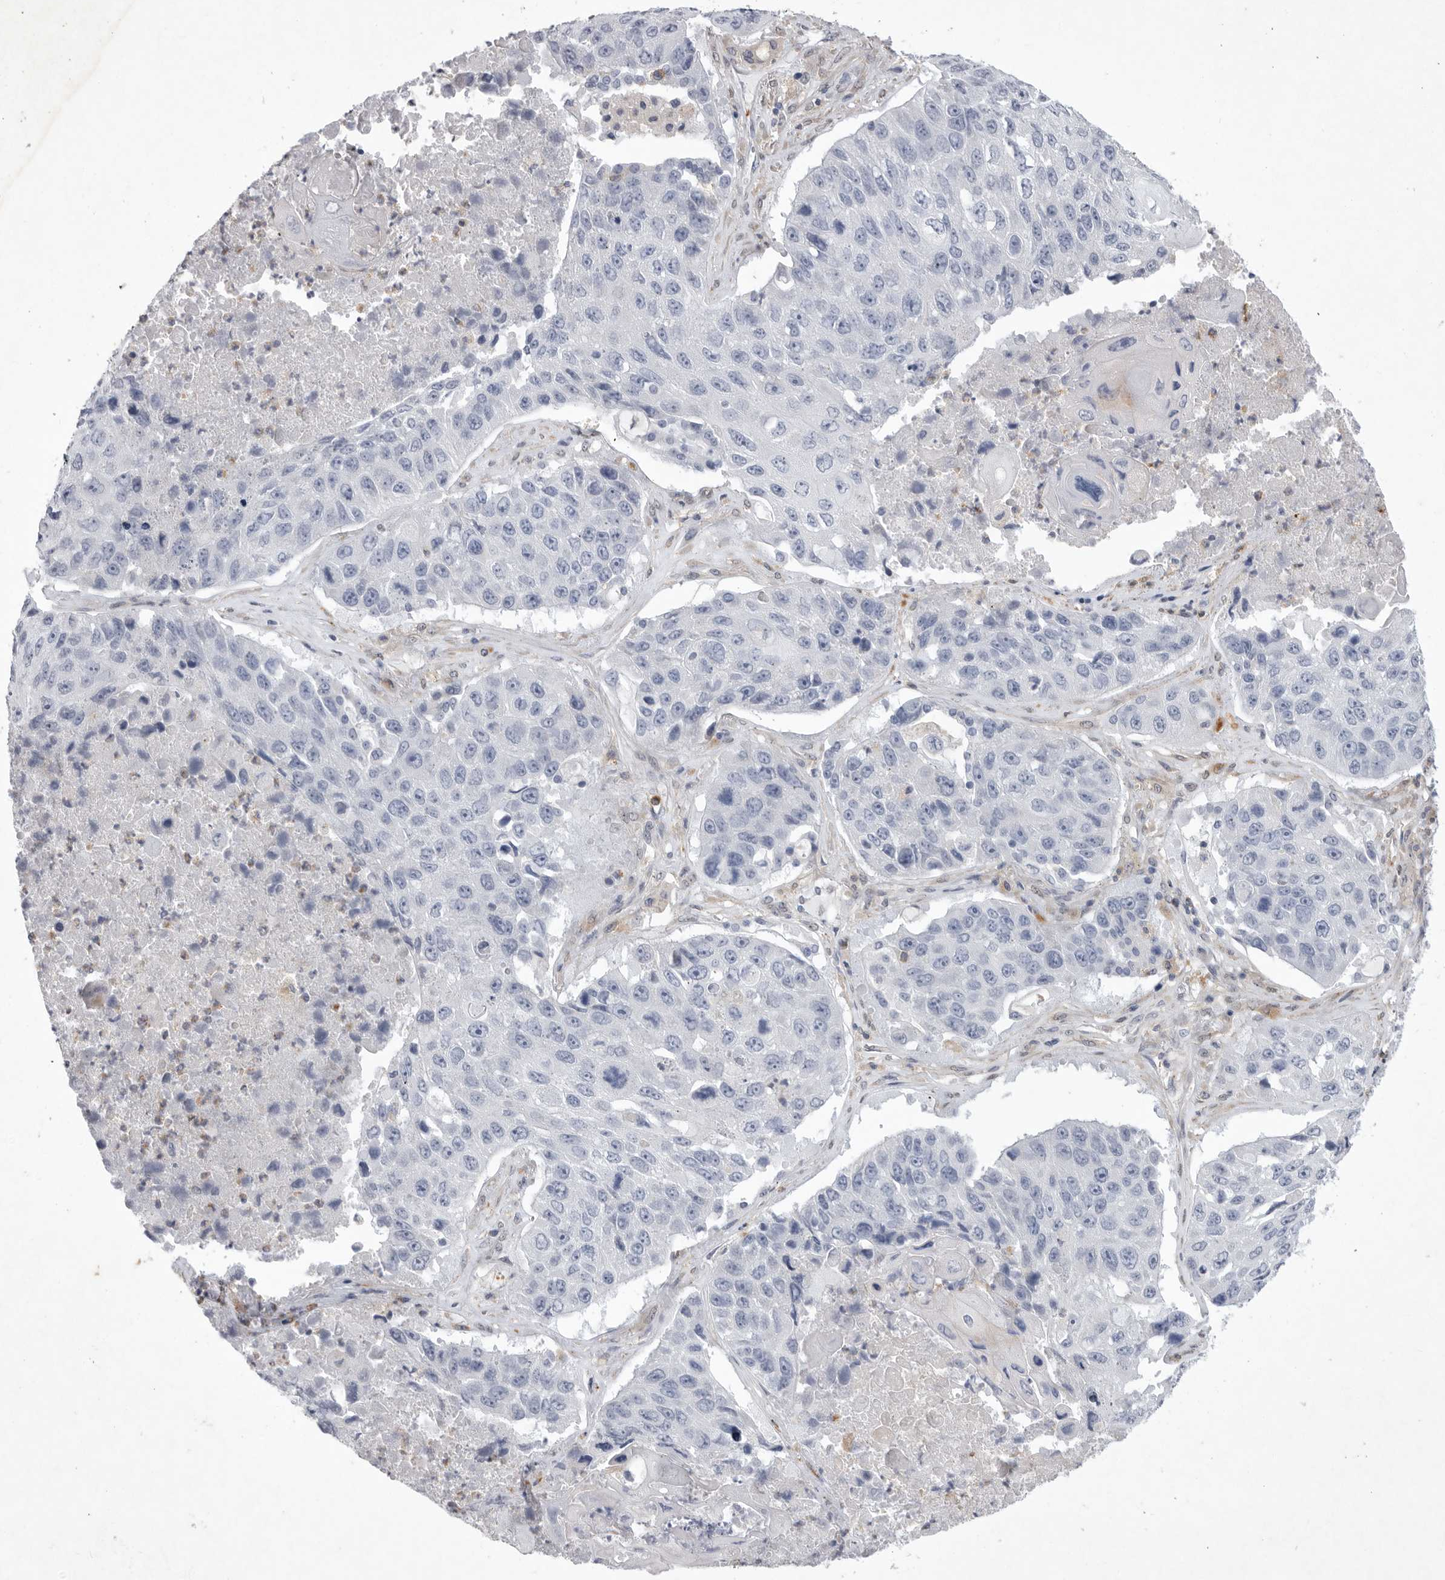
{"staining": {"intensity": "negative", "quantity": "none", "location": "none"}, "tissue": "lung cancer", "cell_type": "Tumor cells", "image_type": "cancer", "snomed": [{"axis": "morphology", "description": "Squamous cell carcinoma, NOS"}, {"axis": "topography", "description": "Lung"}], "caption": "Immunohistochemical staining of human lung cancer (squamous cell carcinoma) demonstrates no significant expression in tumor cells.", "gene": "SIGLEC10", "patient": {"sex": "male", "age": 61}}